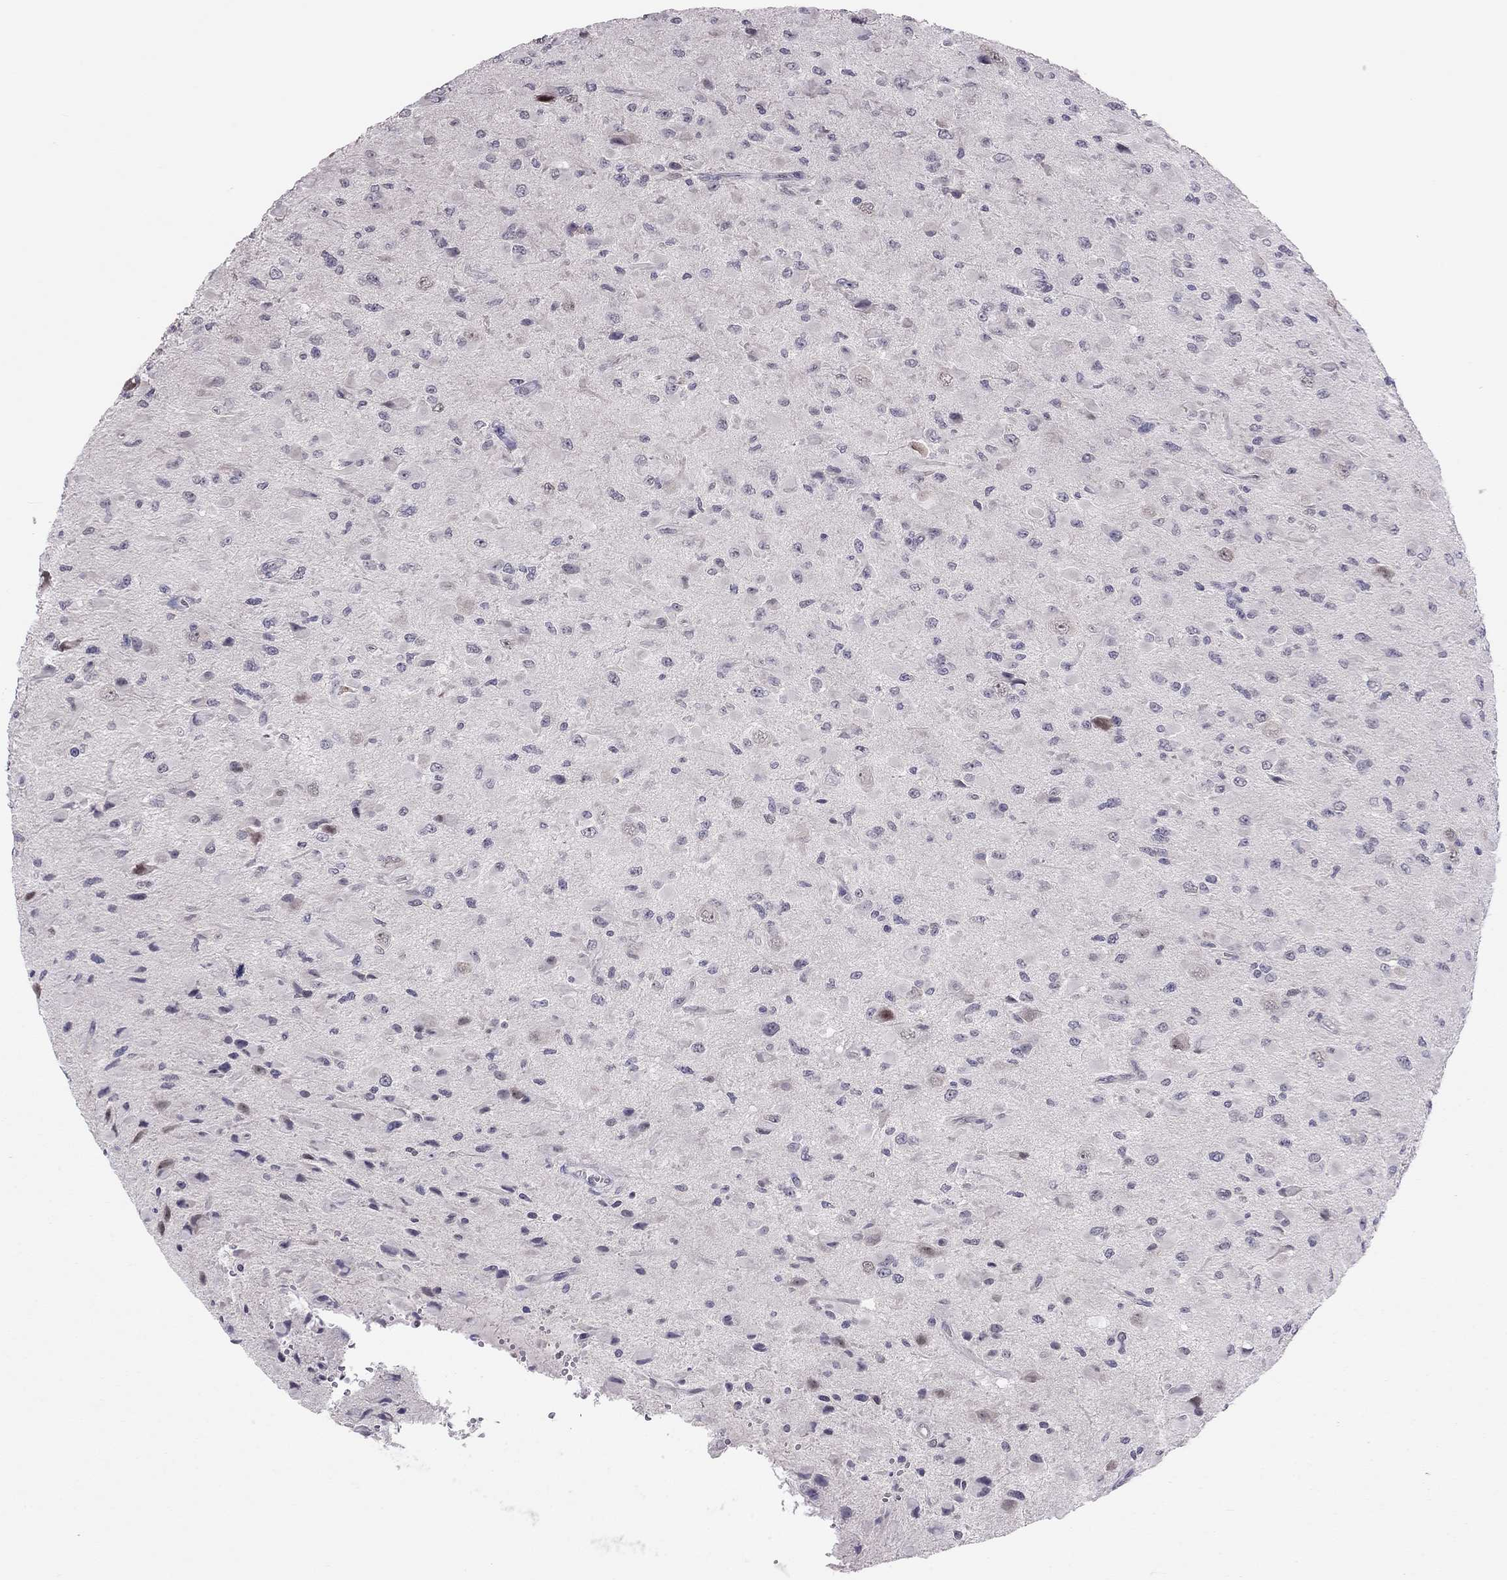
{"staining": {"intensity": "negative", "quantity": "none", "location": "none"}, "tissue": "glioma", "cell_type": "Tumor cells", "image_type": "cancer", "snomed": [{"axis": "morphology", "description": "Glioma, malignant, High grade"}, {"axis": "topography", "description": "Cerebral cortex"}], "caption": "An IHC histopathology image of malignant high-grade glioma is shown. There is no staining in tumor cells of malignant high-grade glioma.", "gene": "HSF2BP", "patient": {"sex": "male", "age": 35}}